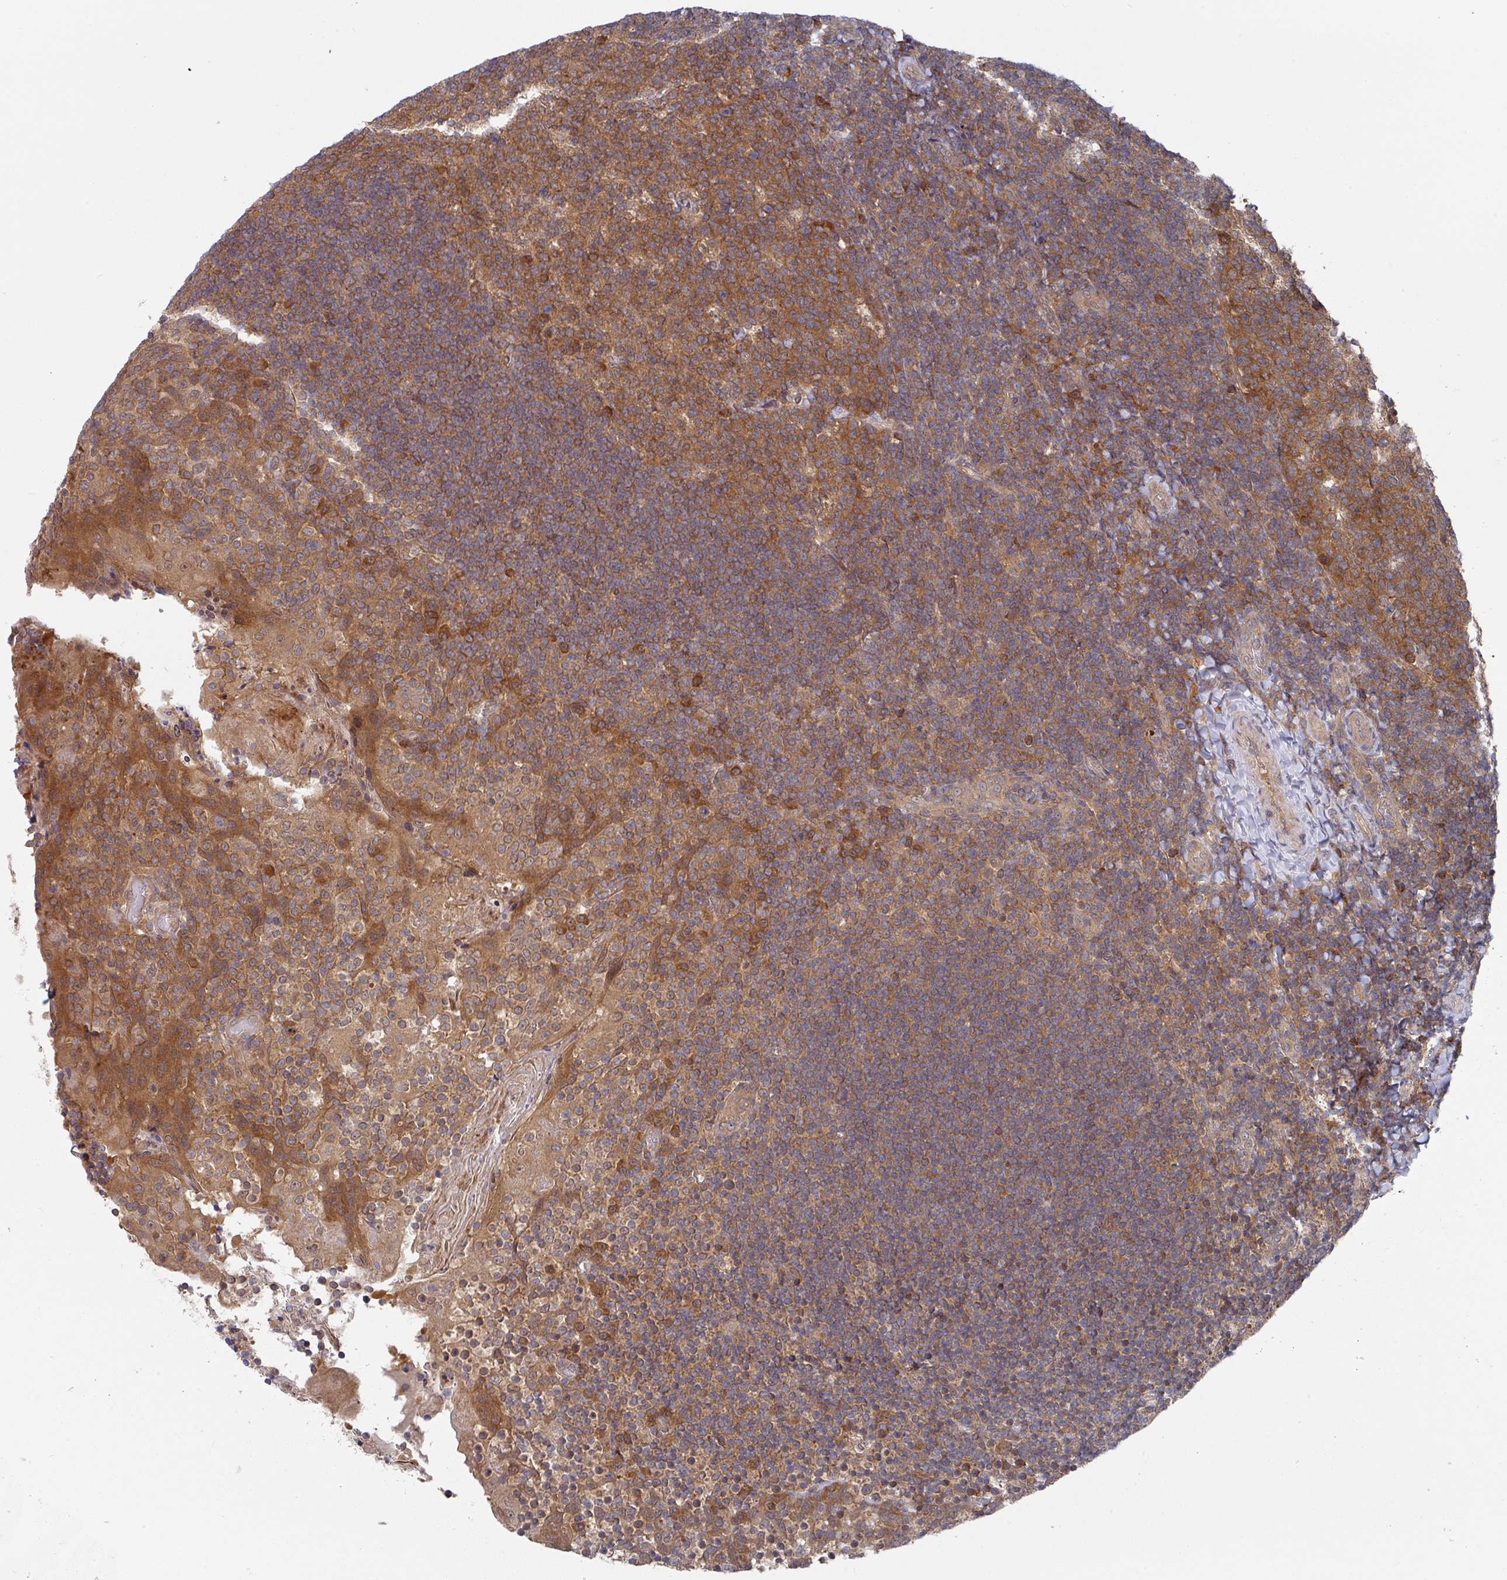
{"staining": {"intensity": "moderate", "quantity": ">75%", "location": "cytoplasmic/membranous,nuclear"}, "tissue": "tonsil", "cell_type": "Germinal center cells", "image_type": "normal", "snomed": [{"axis": "morphology", "description": "Normal tissue, NOS"}, {"axis": "topography", "description": "Tonsil"}], "caption": "DAB (3,3'-diaminobenzidine) immunohistochemical staining of normal tonsil exhibits moderate cytoplasmic/membranous,nuclear protein staining in approximately >75% of germinal center cells.", "gene": "GOLGA7B", "patient": {"sex": "female", "age": 10}}